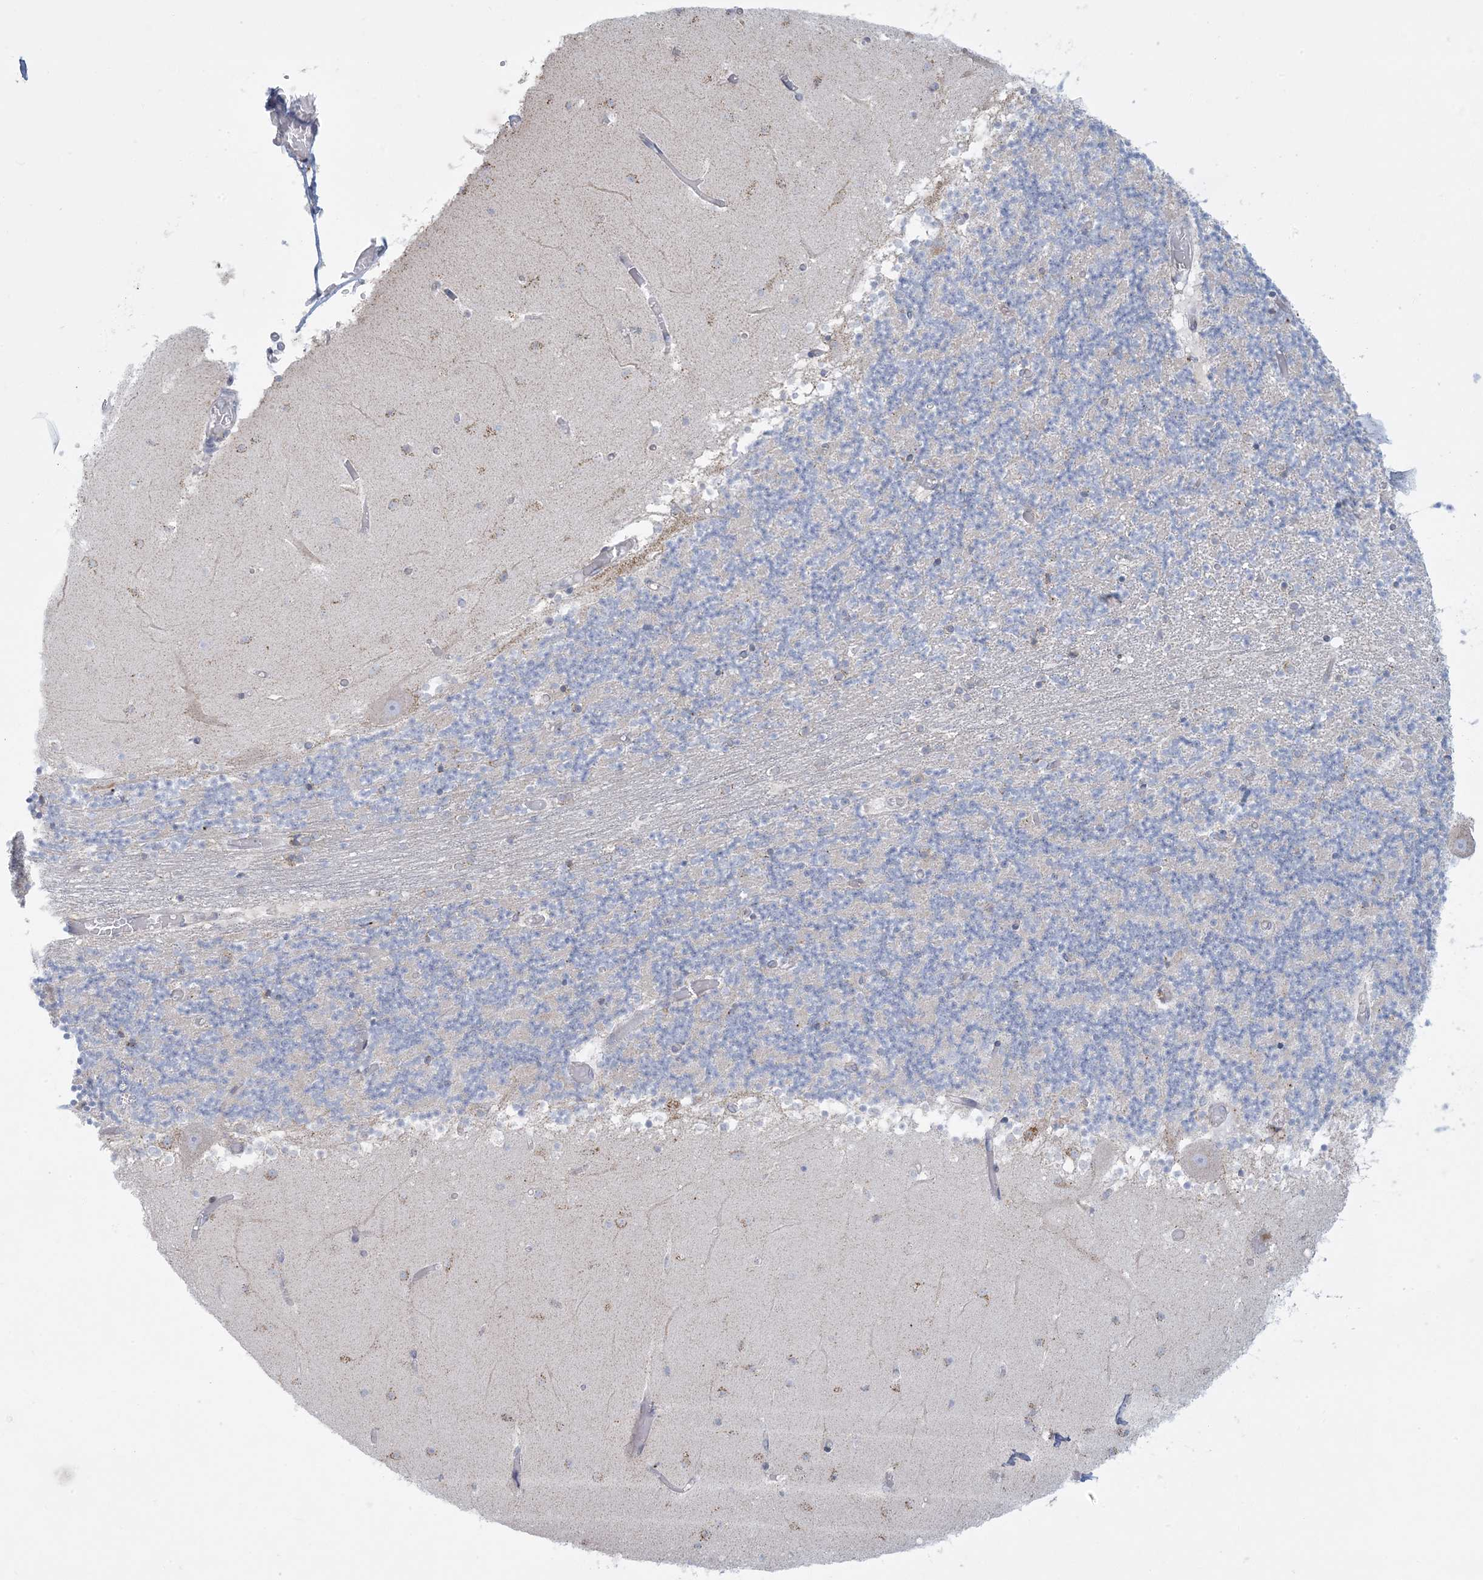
{"staining": {"intensity": "moderate", "quantity": "25%-75%", "location": "cytoplasmic/membranous"}, "tissue": "cerebellum", "cell_type": "Cells in granular layer", "image_type": "normal", "snomed": [{"axis": "morphology", "description": "Normal tissue, NOS"}, {"axis": "topography", "description": "Cerebellum"}], "caption": "This image displays immunohistochemistry staining of benign human cerebellum, with medium moderate cytoplasmic/membranous staining in approximately 25%-75% of cells in granular layer.", "gene": "SLAMF9", "patient": {"sex": "female", "age": 28}}